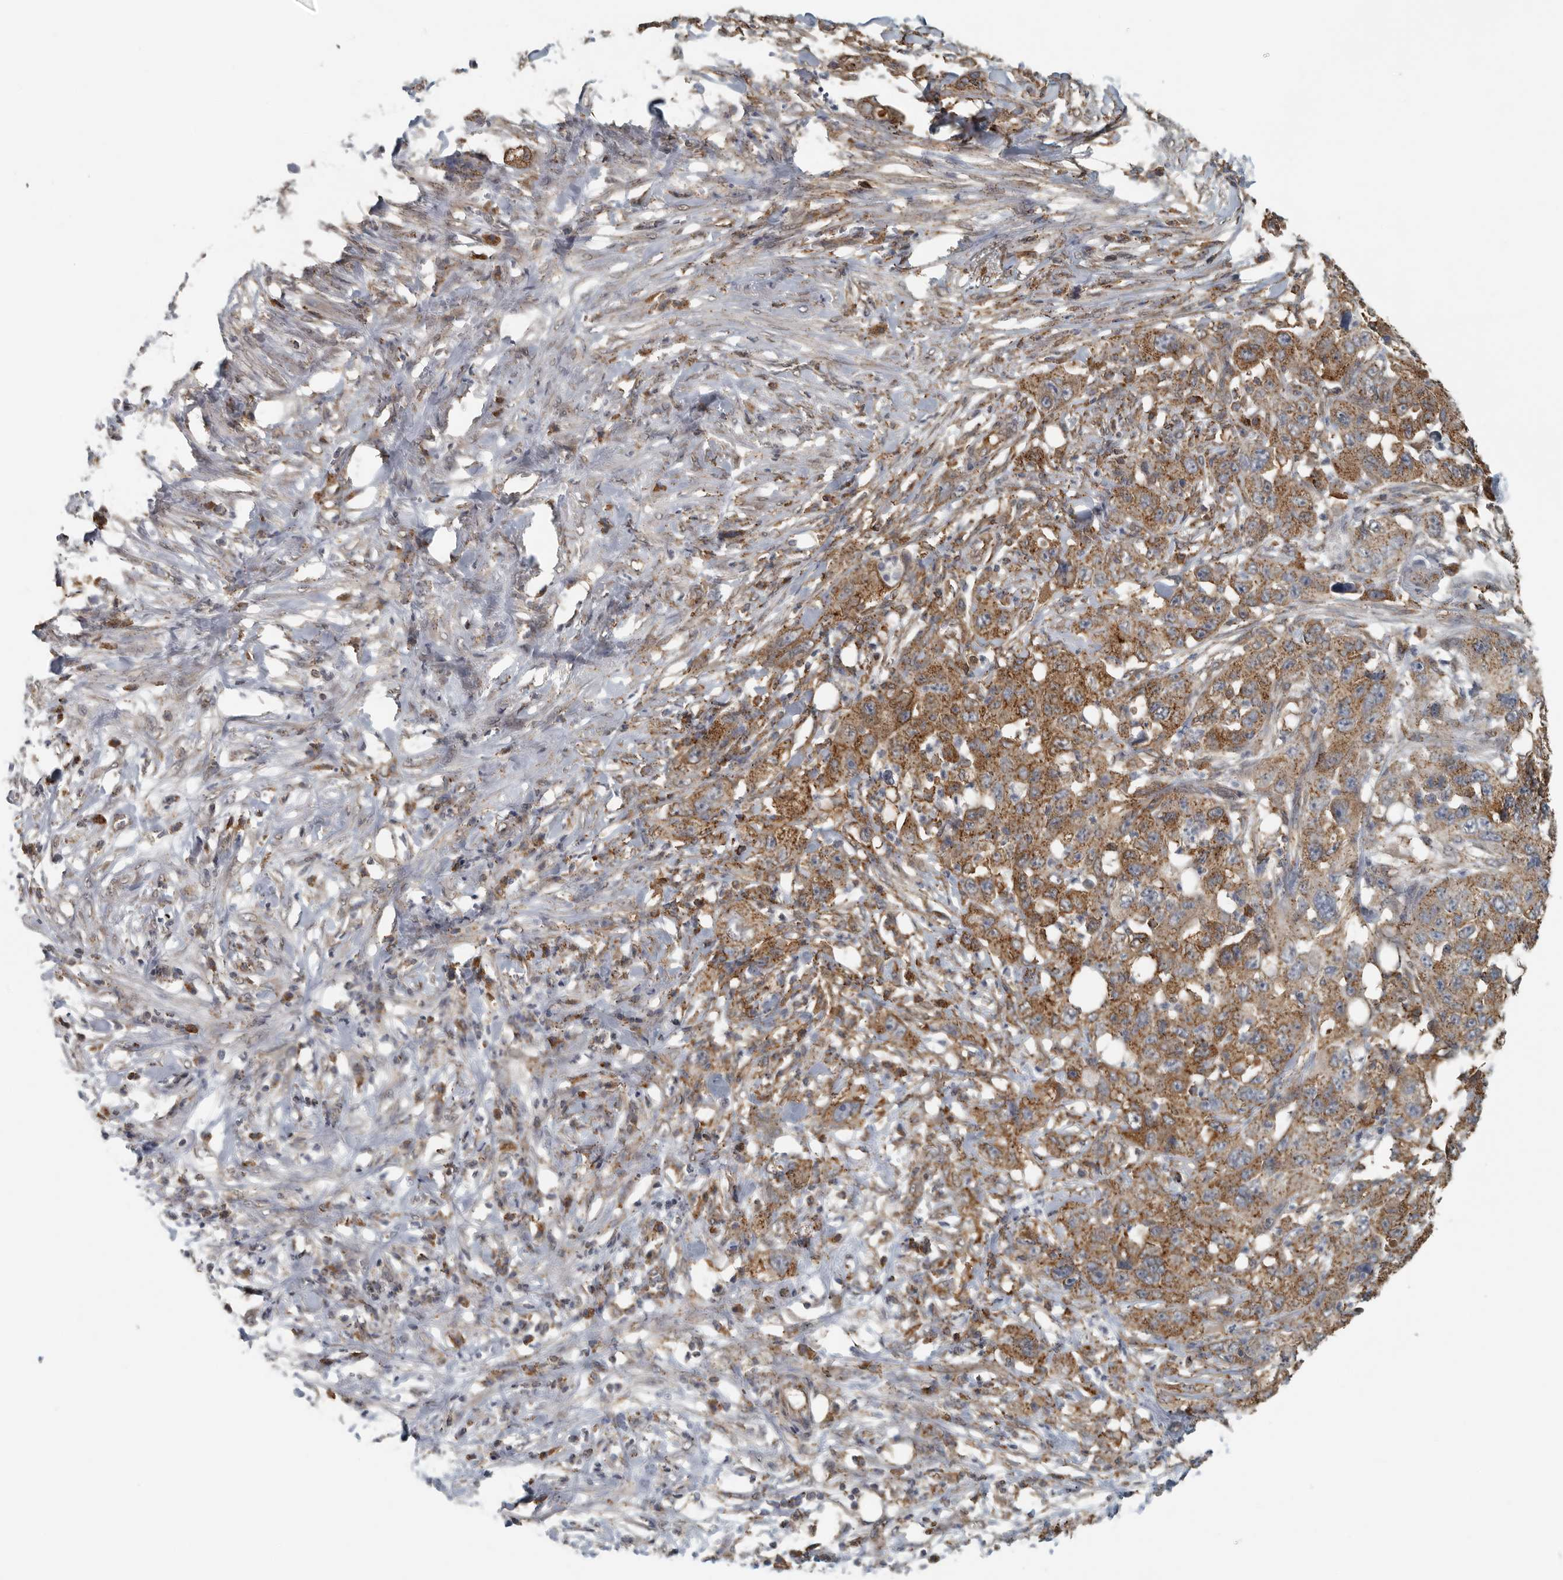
{"staining": {"intensity": "moderate", "quantity": ">75%", "location": "cytoplasmic/membranous"}, "tissue": "pancreatic cancer", "cell_type": "Tumor cells", "image_type": "cancer", "snomed": [{"axis": "morphology", "description": "Adenocarcinoma, NOS"}, {"axis": "topography", "description": "Pancreas"}], "caption": "Human pancreatic adenocarcinoma stained with a protein marker reveals moderate staining in tumor cells.", "gene": "AFAP1", "patient": {"sex": "female", "age": 78}}